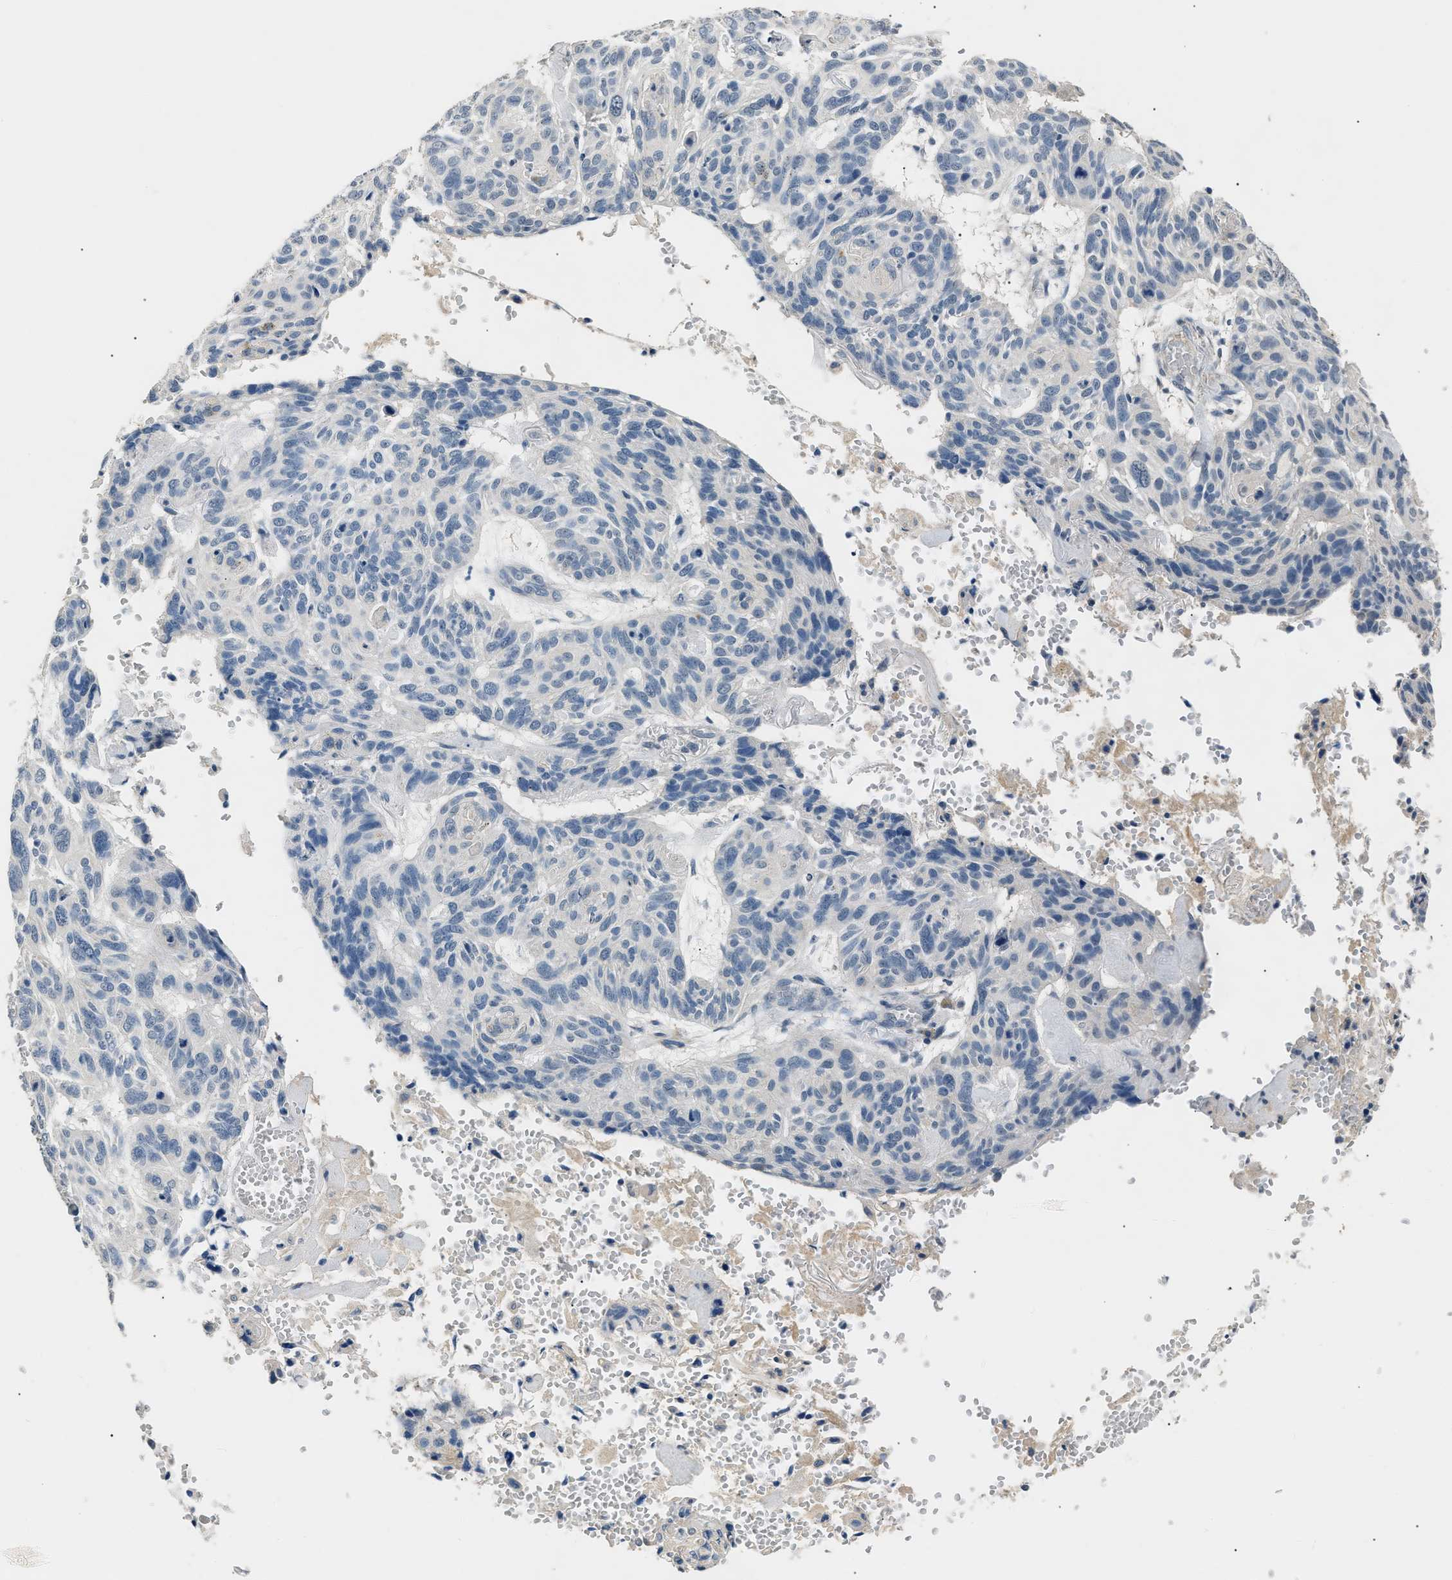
{"staining": {"intensity": "negative", "quantity": "none", "location": "none"}, "tissue": "skin cancer", "cell_type": "Tumor cells", "image_type": "cancer", "snomed": [{"axis": "morphology", "description": "Basal cell carcinoma"}, {"axis": "topography", "description": "Skin"}], "caption": "This is an immunohistochemistry micrograph of skin basal cell carcinoma. There is no expression in tumor cells.", "gene": "INHA", "patient": {"sex": "male", "age": 85}}